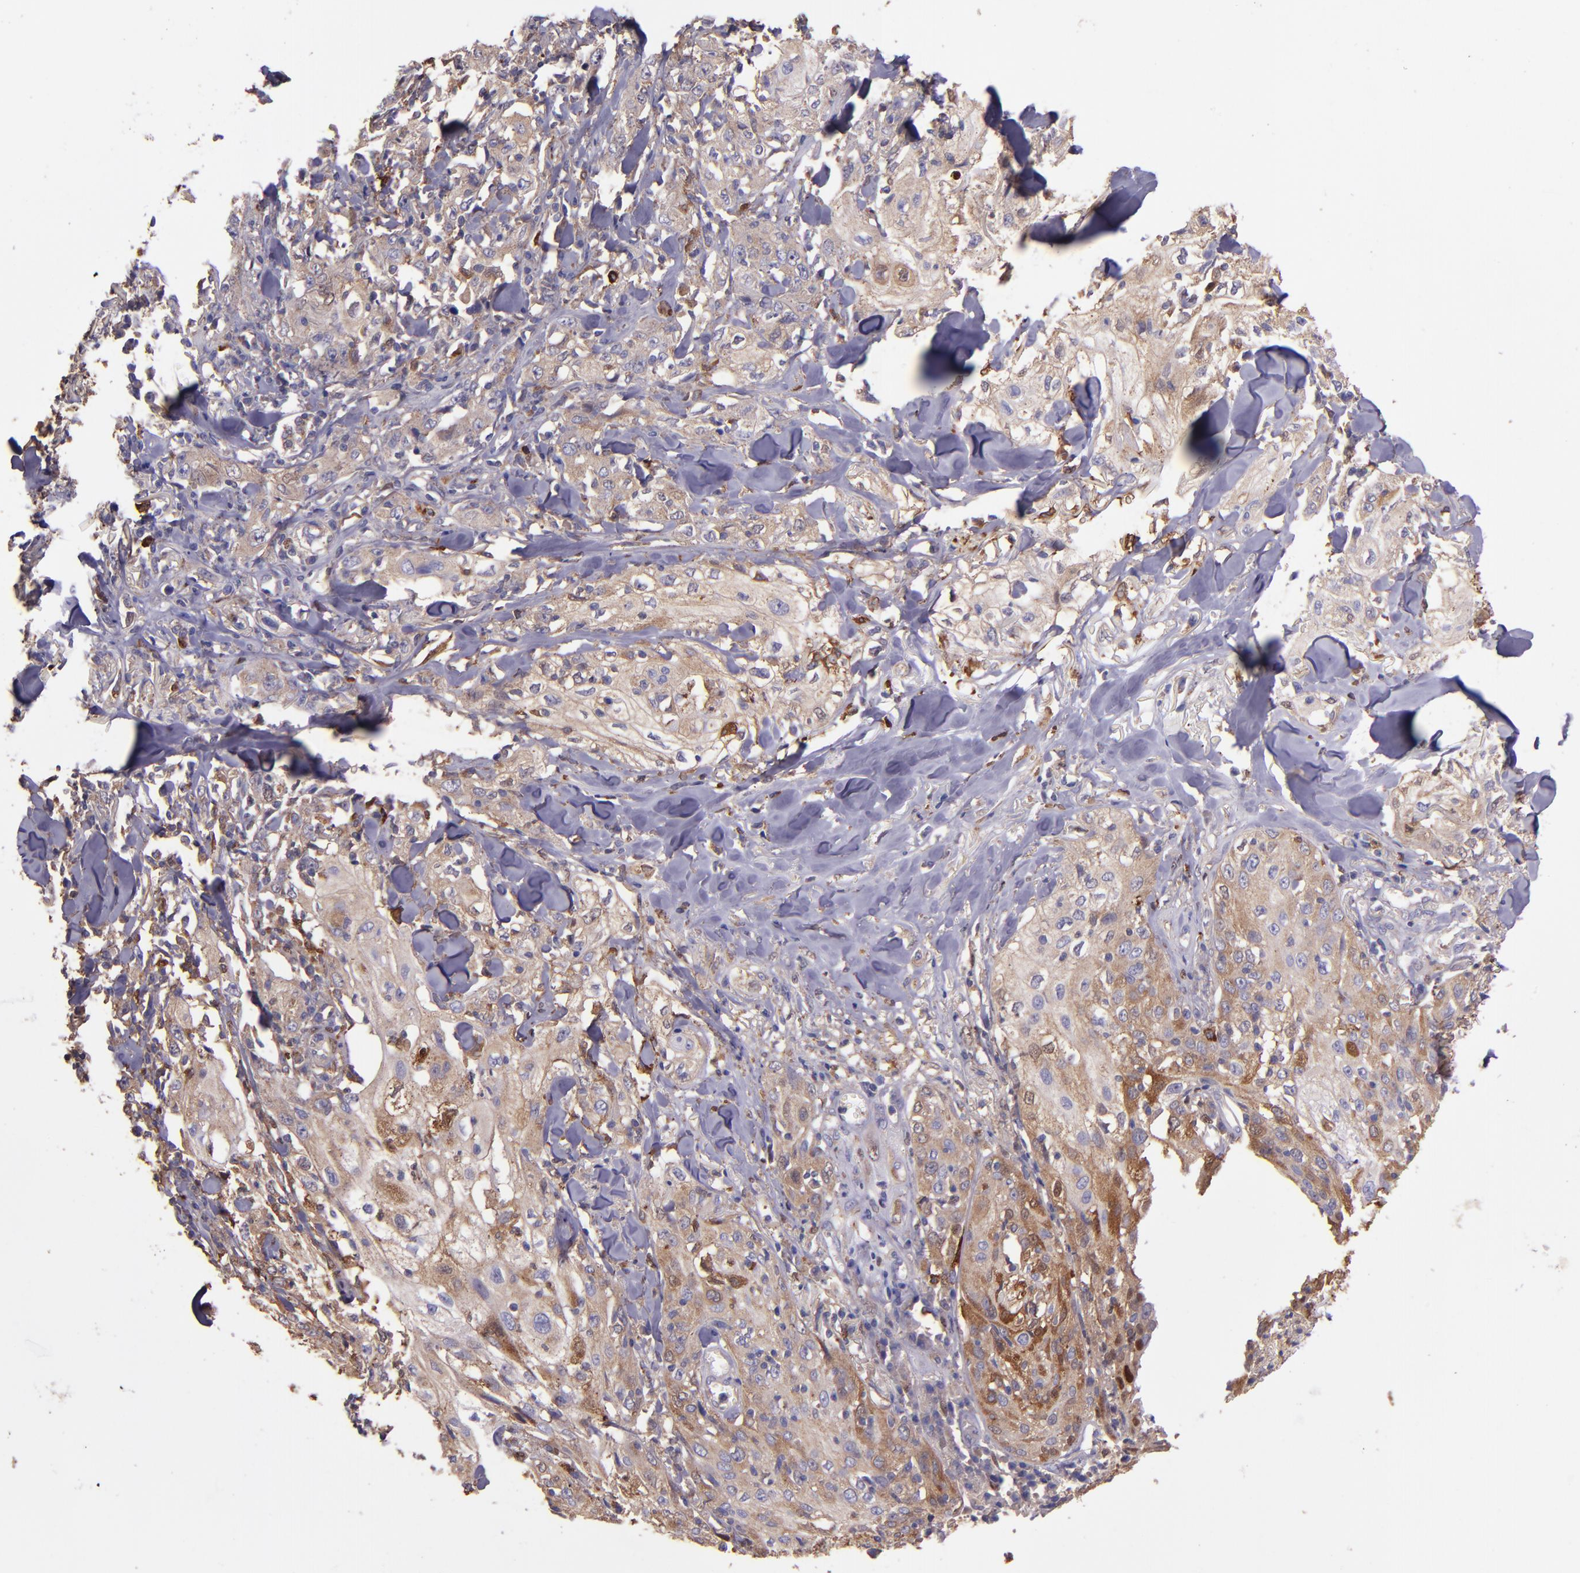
{"staining": {"intensity": "weak", "quantity": ">75%", "location": "cytoplasmic/membranous"}, "tissue": "skin cancer", "cell_type": "Tumor cells", "image_type": "cancer", "snomed": [{"axis": "morphology", "description": "Squamous cell carcinoma, NOS"}, {"axis": "topography", "description": "Skin"}], "caption": "IHC histopathology image of skin squamous cell carcinoma stained for a protein (brown), which displays low levels of weak cytoplasmic/membranous positivity in approximately >75% of tumor cells.", "gene": "WASHC1", "patient": {"sex": "male", "age": 65}}